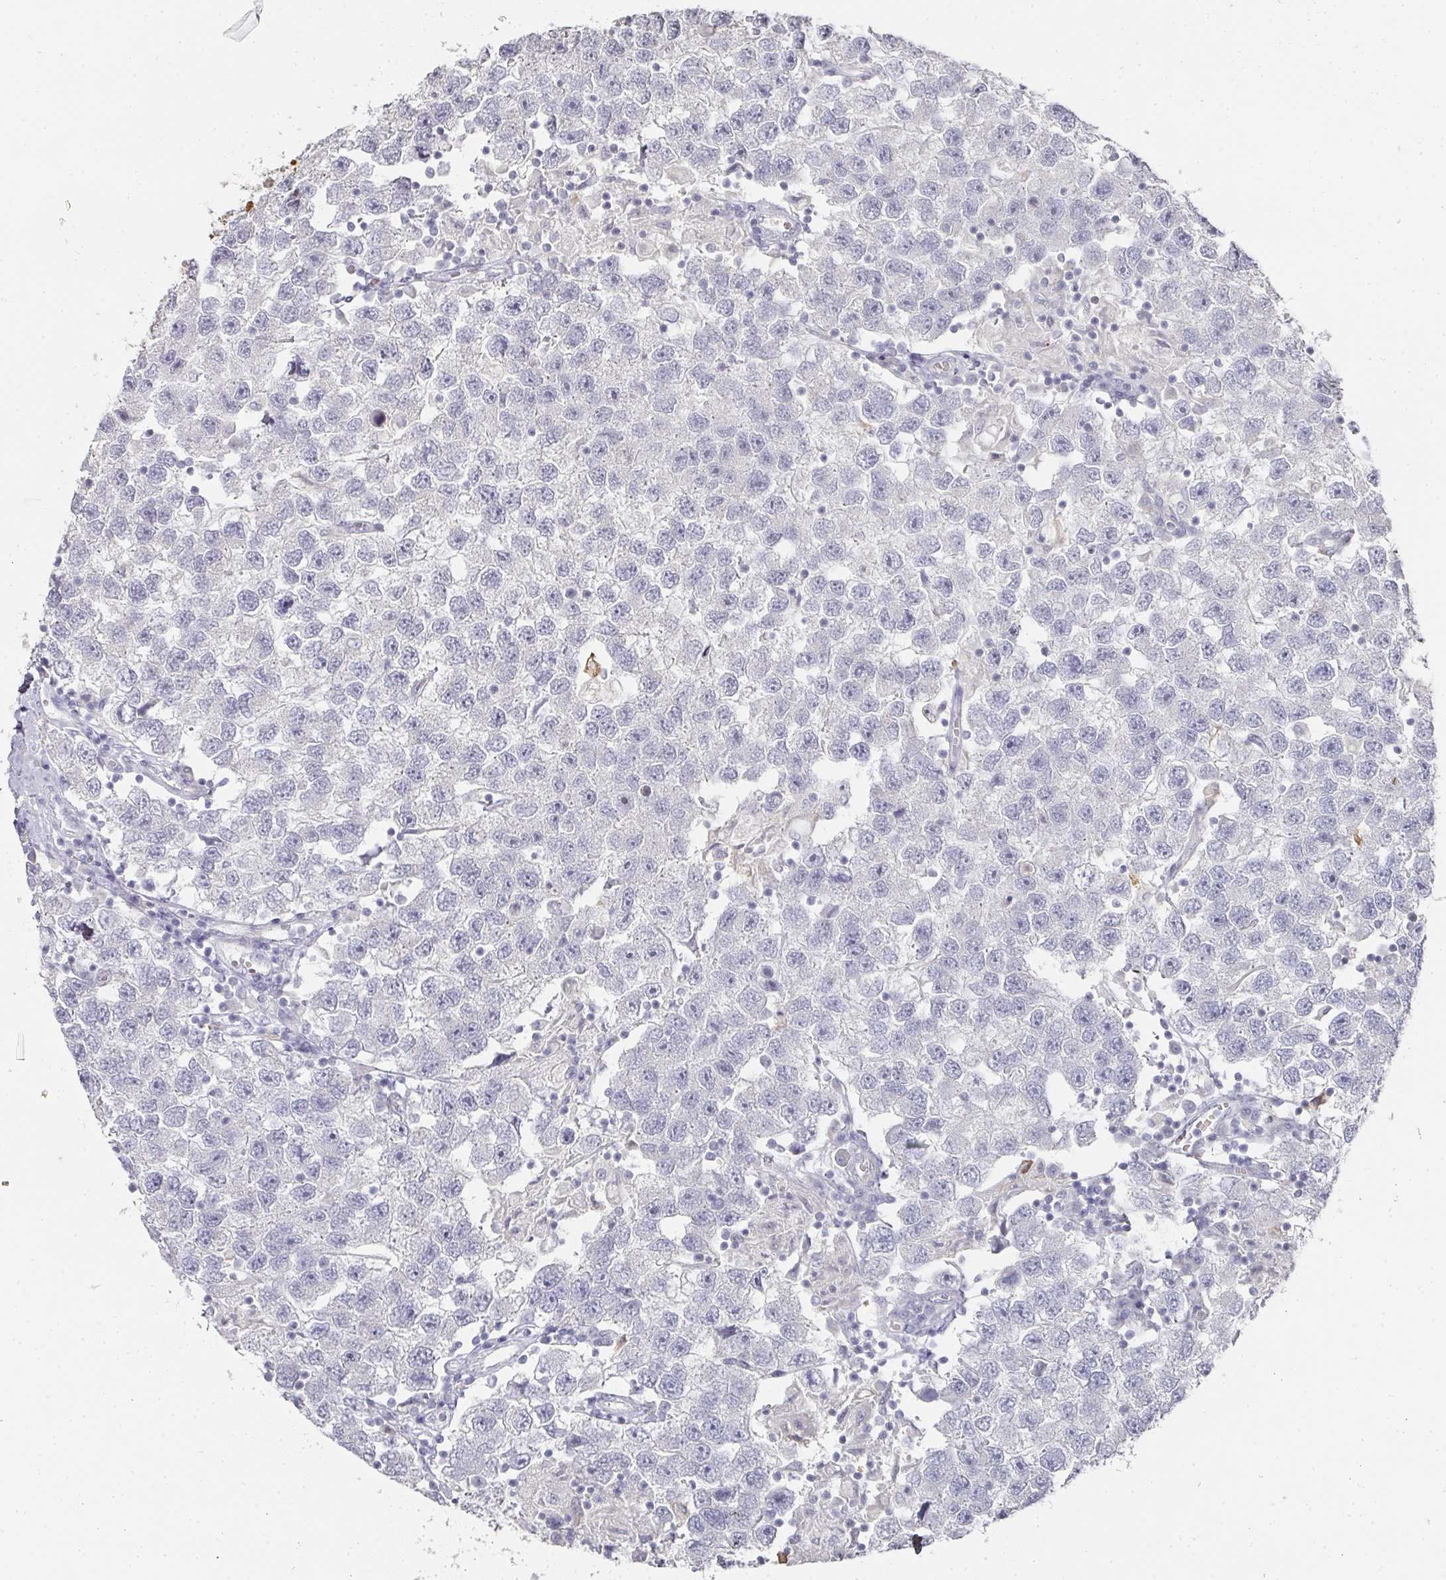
{"staining": {"intensity": "negative", "quantity": "none", "location": "none"}, "tissue": "testis cancer", "cell_type": "Tumor cells", "image_type": "cancer", "snomed": [{"axis": "morphology", "description": "Seminoma, NOS"}, {"axis": "topography", "description": "Testis"}], "caption": "Immunohistochemistry (IHC) histopathology image of neoplastic tissue: human seminoma (testis) stained with DAB shows no significant protein expression in tumor cells. Brightfield microscopy of immunohistochemistry stained with DAB (brown) and hematoxylin (blue), captured at high magnification.", "gene": "CAMP", "patient": {"sex": "male", "age": 26}}